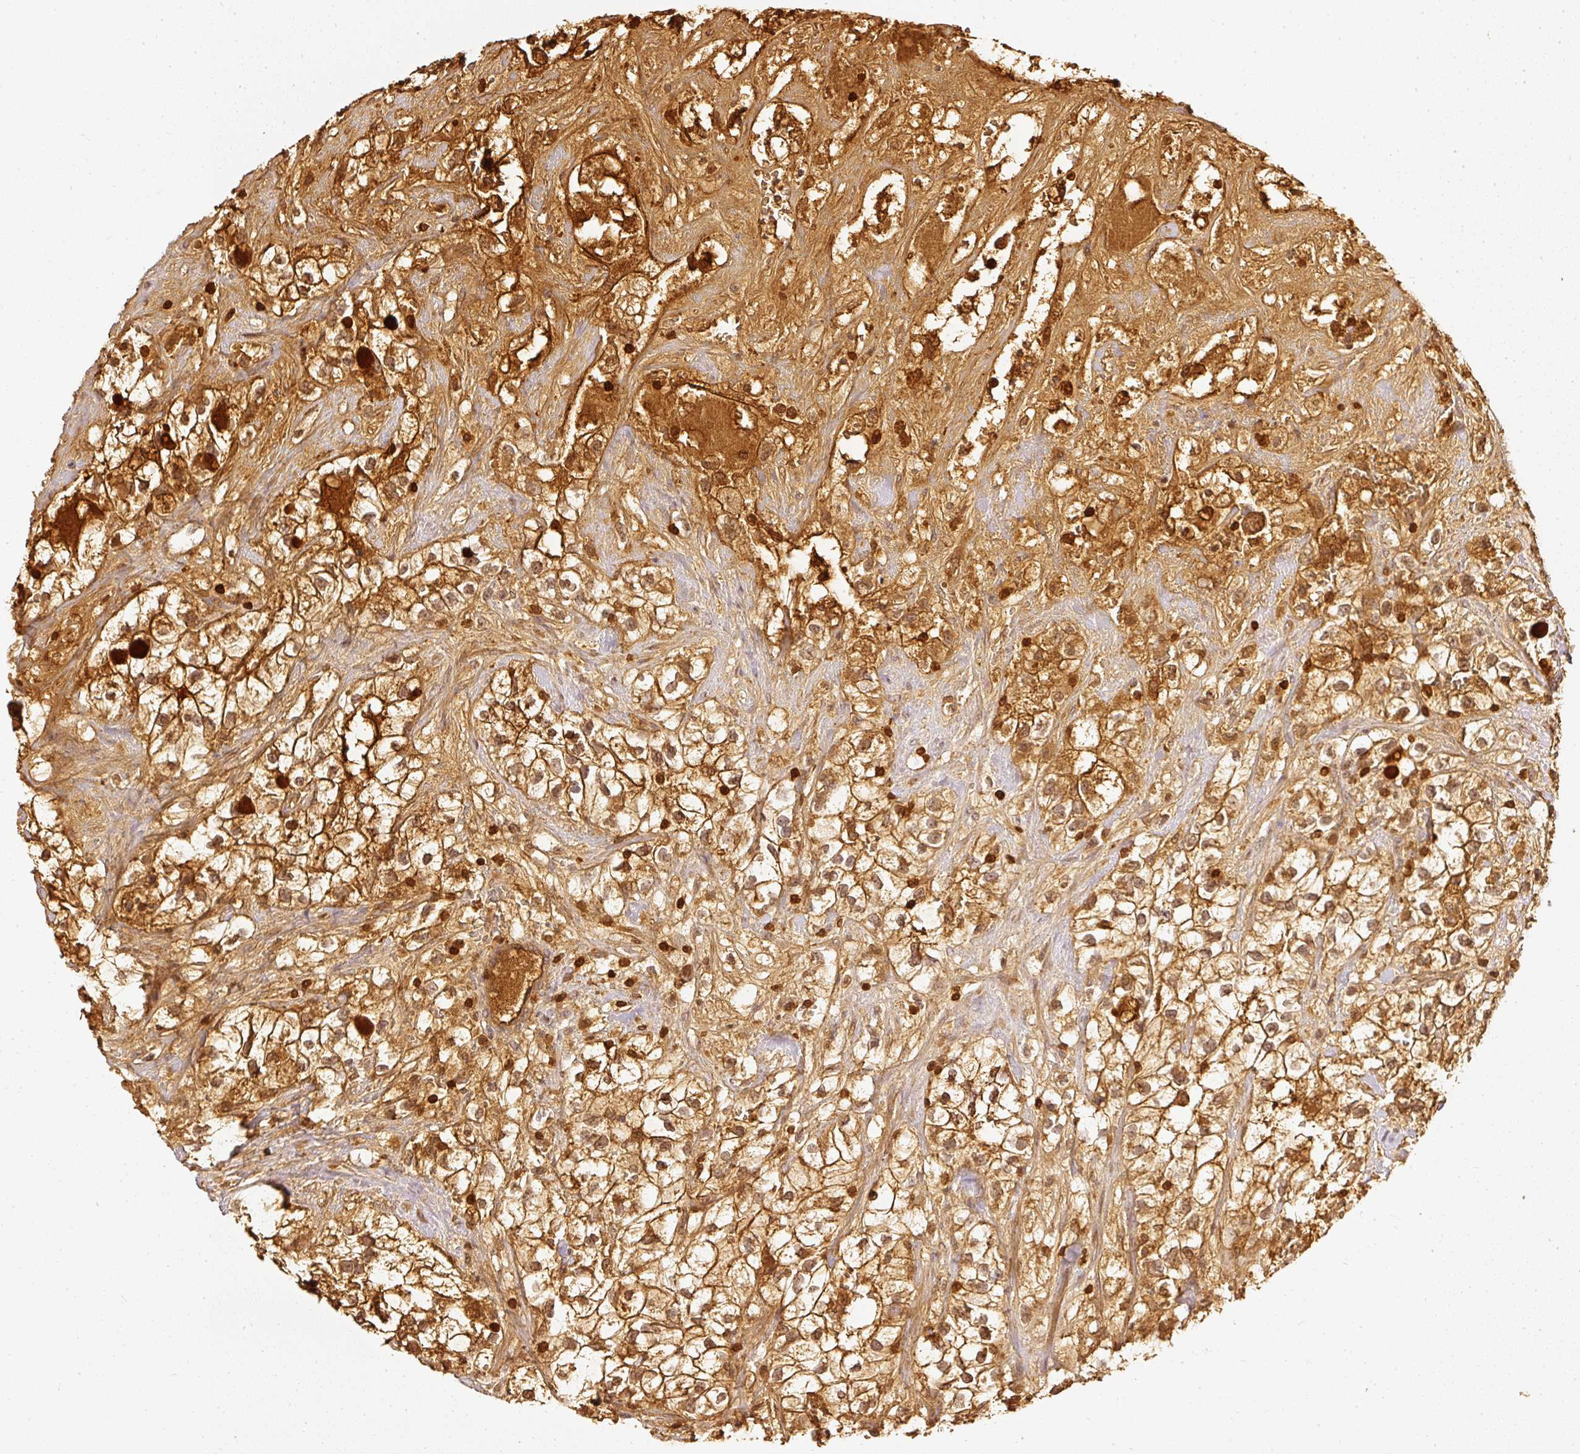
{"staining": {"intensity": "strong", "quantity": ">75%", "location": "cytoplasmic/membranous,nuclear"}, "tissue": "renal cancer", "cell_type": "Tumor cells", "image_type": "cancer", "snomed": [{"axis": "morphology", "description": "Adenocarcinoma, NOS"}, {"axis": "topography", "description": "Kidney"}], "caption": "Adenocarcinoma (renal) stained for a protein demonstrates strong cytoplasmic/membranous and nuclear positivity in tumor cells.", "gene": "PFN1", "patient": {"sex": "male", "age": 59}}